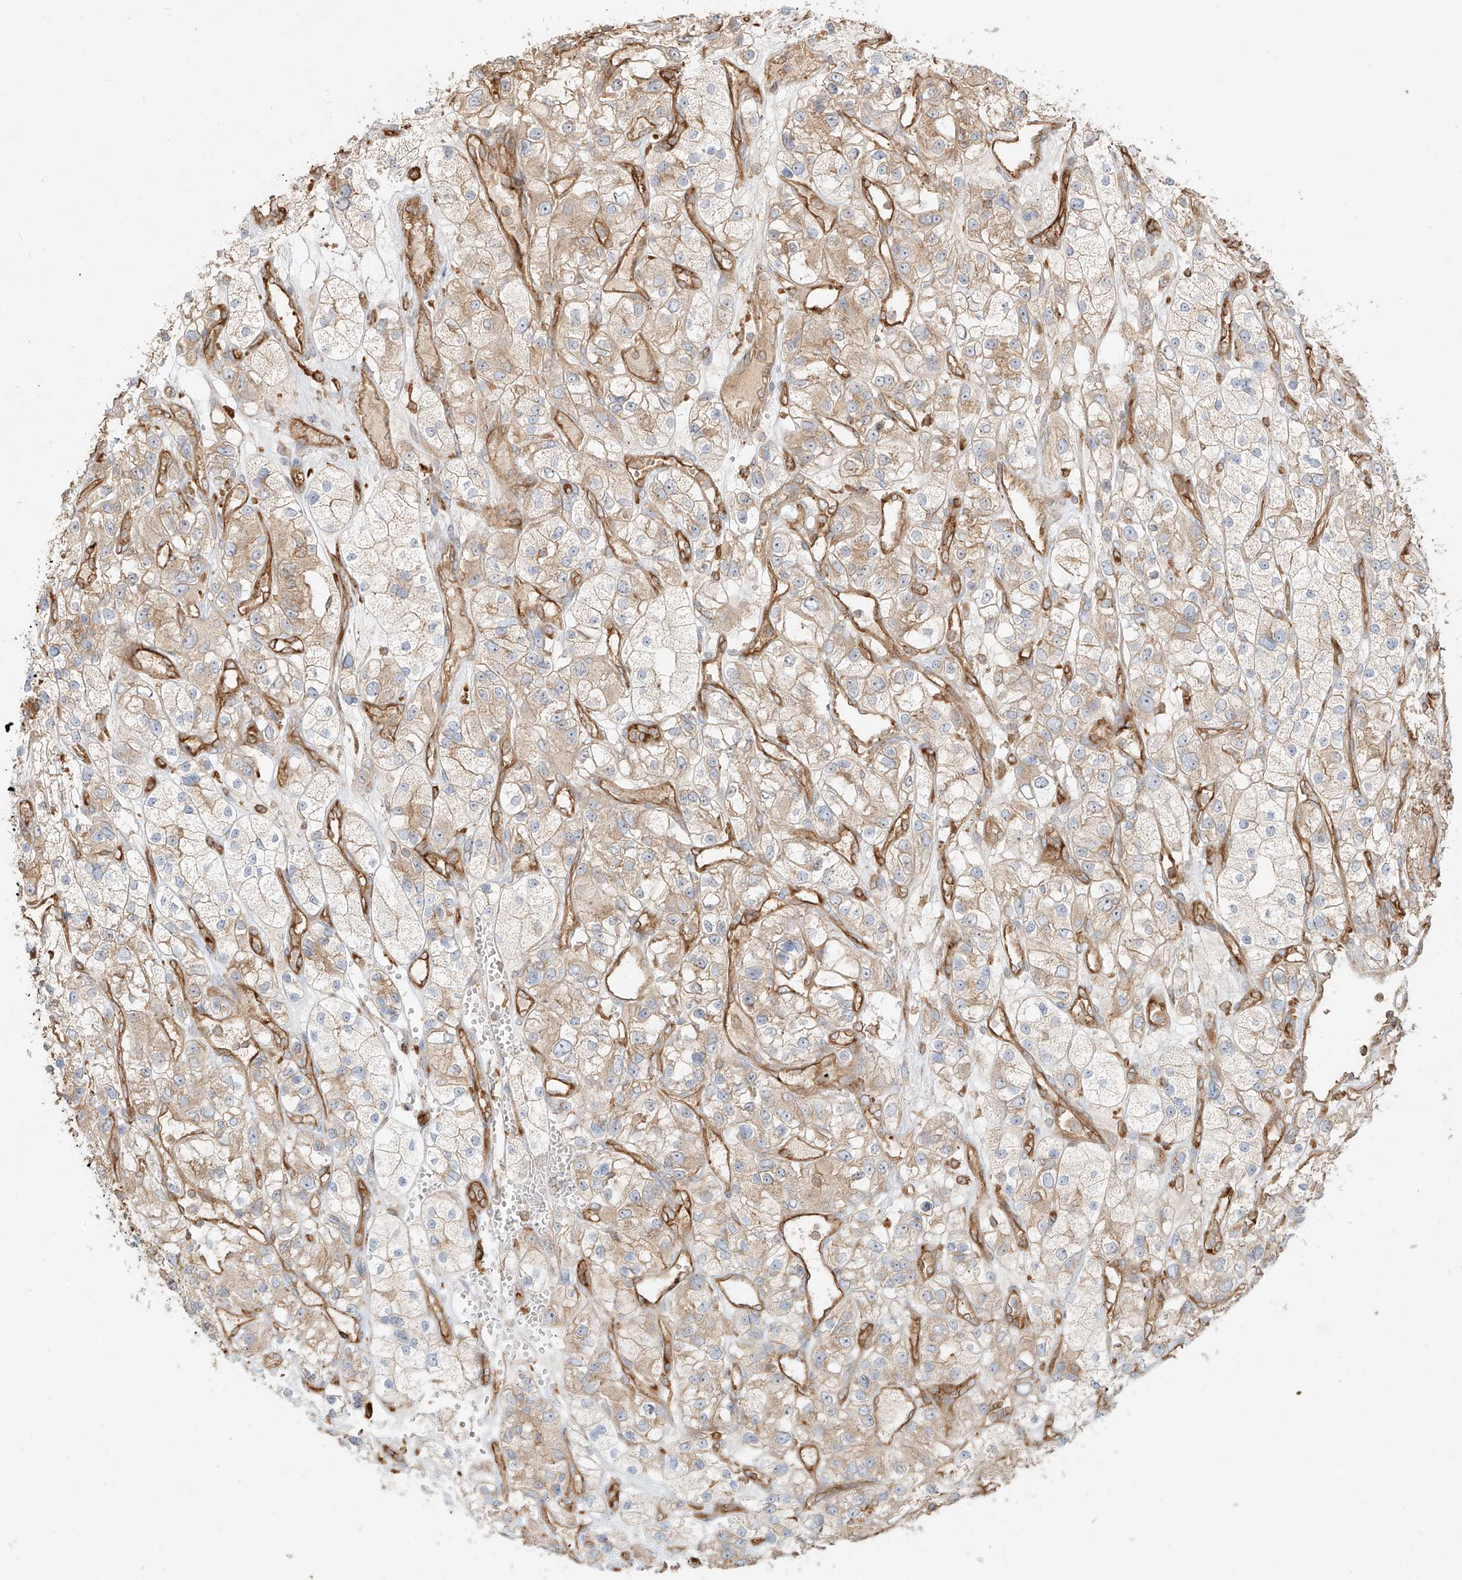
{"staining": {"intensity": "weak", "quantity": ">75%", "location": "cytoplasmic/membranous"}, "tissue": "renal cancer", "cell_type": "Tumor cells", "image_type": "cancer", "snomed": [{"axis": "morphology", "description": "Adenocarcinoma, NOS"}, {"axis": "topography", "description": "Kidney"}], "caption": "A micrograph of human renal cancer stained for a protein exhibits weak cytoplasmic/membranous brown staining in tumor cells.", "gene": "SNX9", "patient": {"sex": "female", "age": 57}}